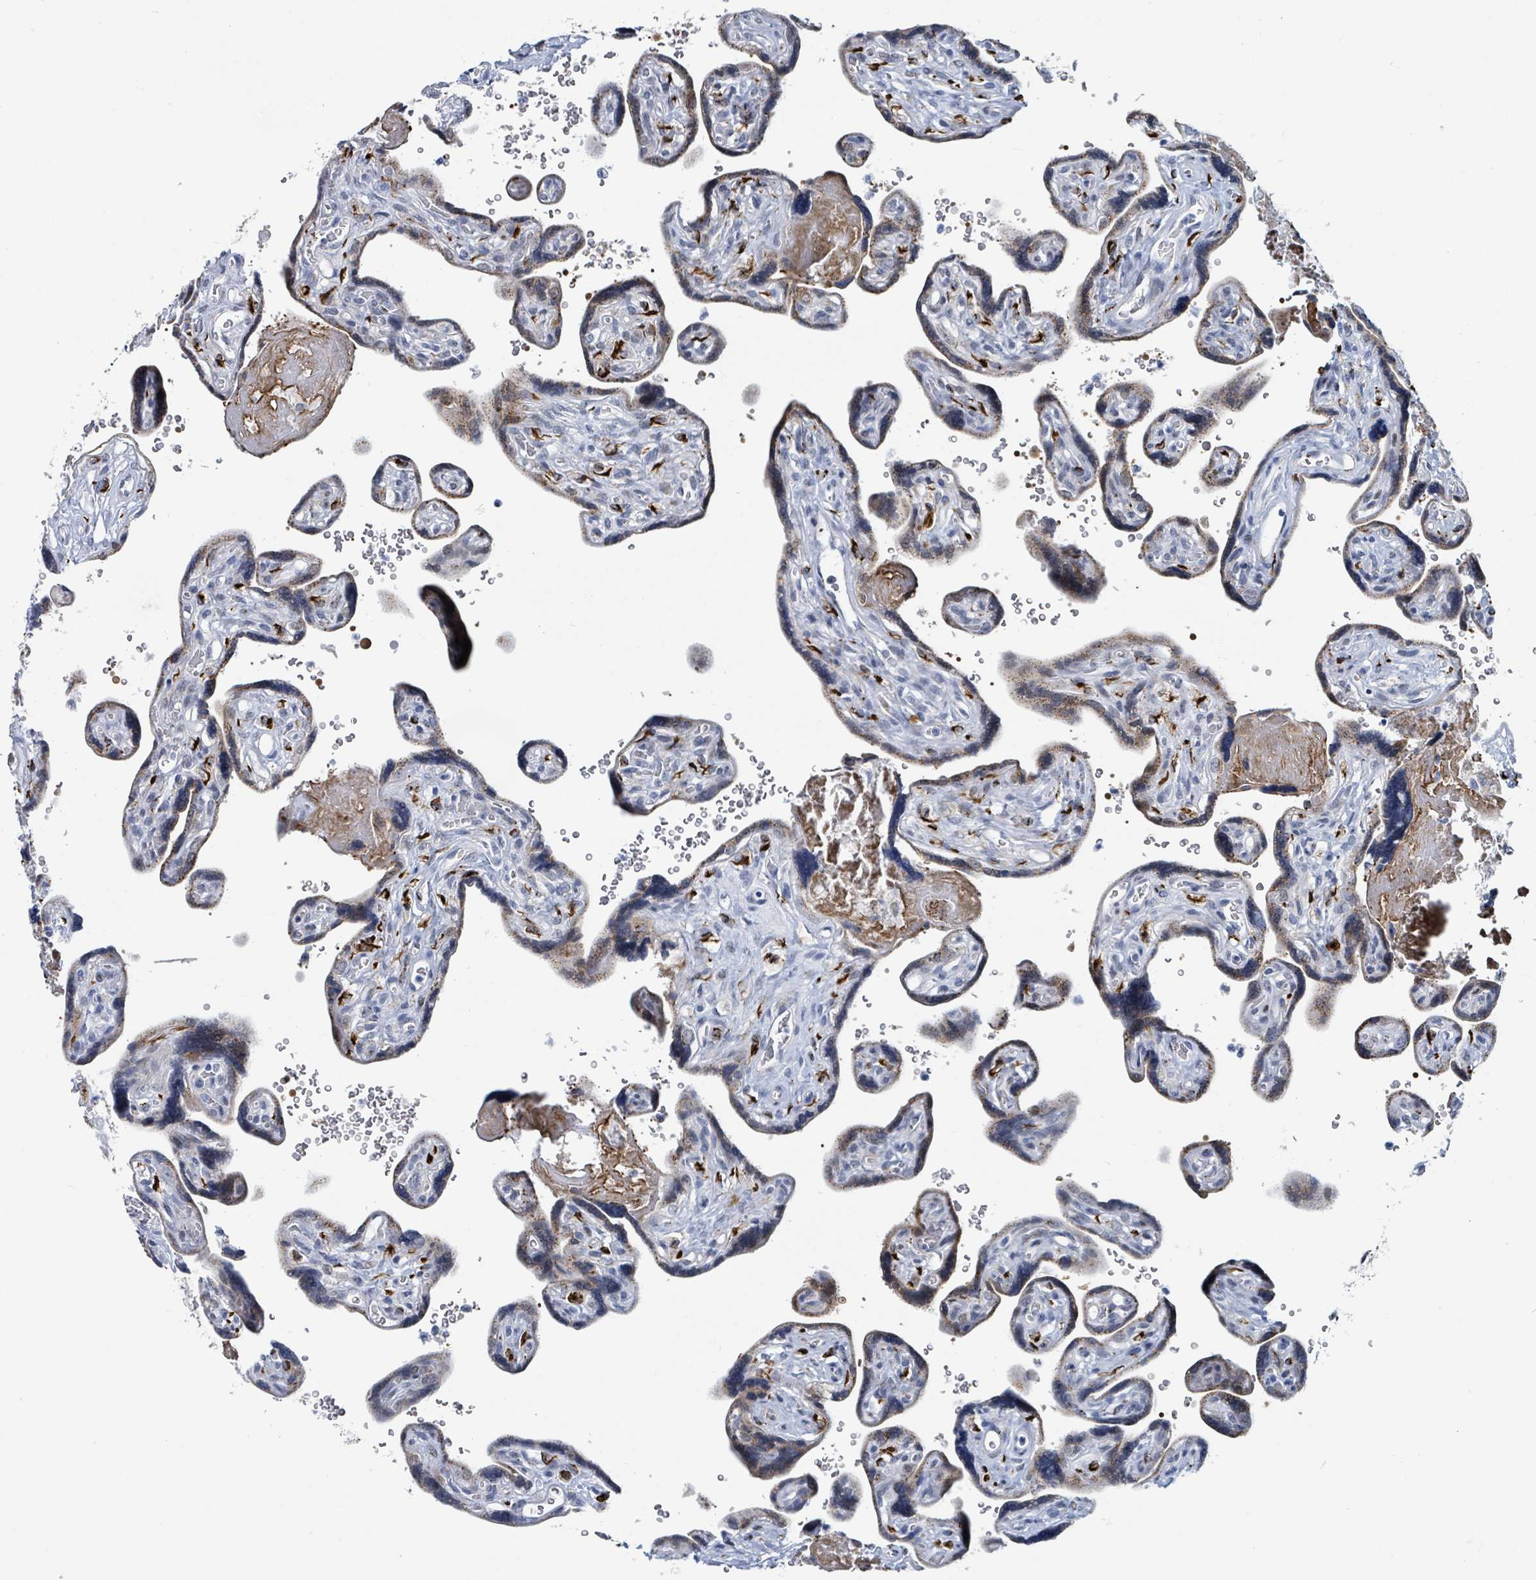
{"staining": {"intensity": "moderate", "quantity": ">75%", "location": "cytoplasmic/membranous"}, "tissue": "placenta", "cell_type": "Trophoblastic cells", "image_type": "normal", "snomed": [{"axis": "morphology", "description": "Normal tissue, NOS"}, {"axis": "topography", "description": "Placenta"}], "caption": "The micrograph shows staining of unremarkable placenta, revealing moderate cytoplasmic/membranous protein staining (brown color) within trophoblastic cells.", "gene": "DCAF5", "patient": {"sex": "female", "age": 39}}